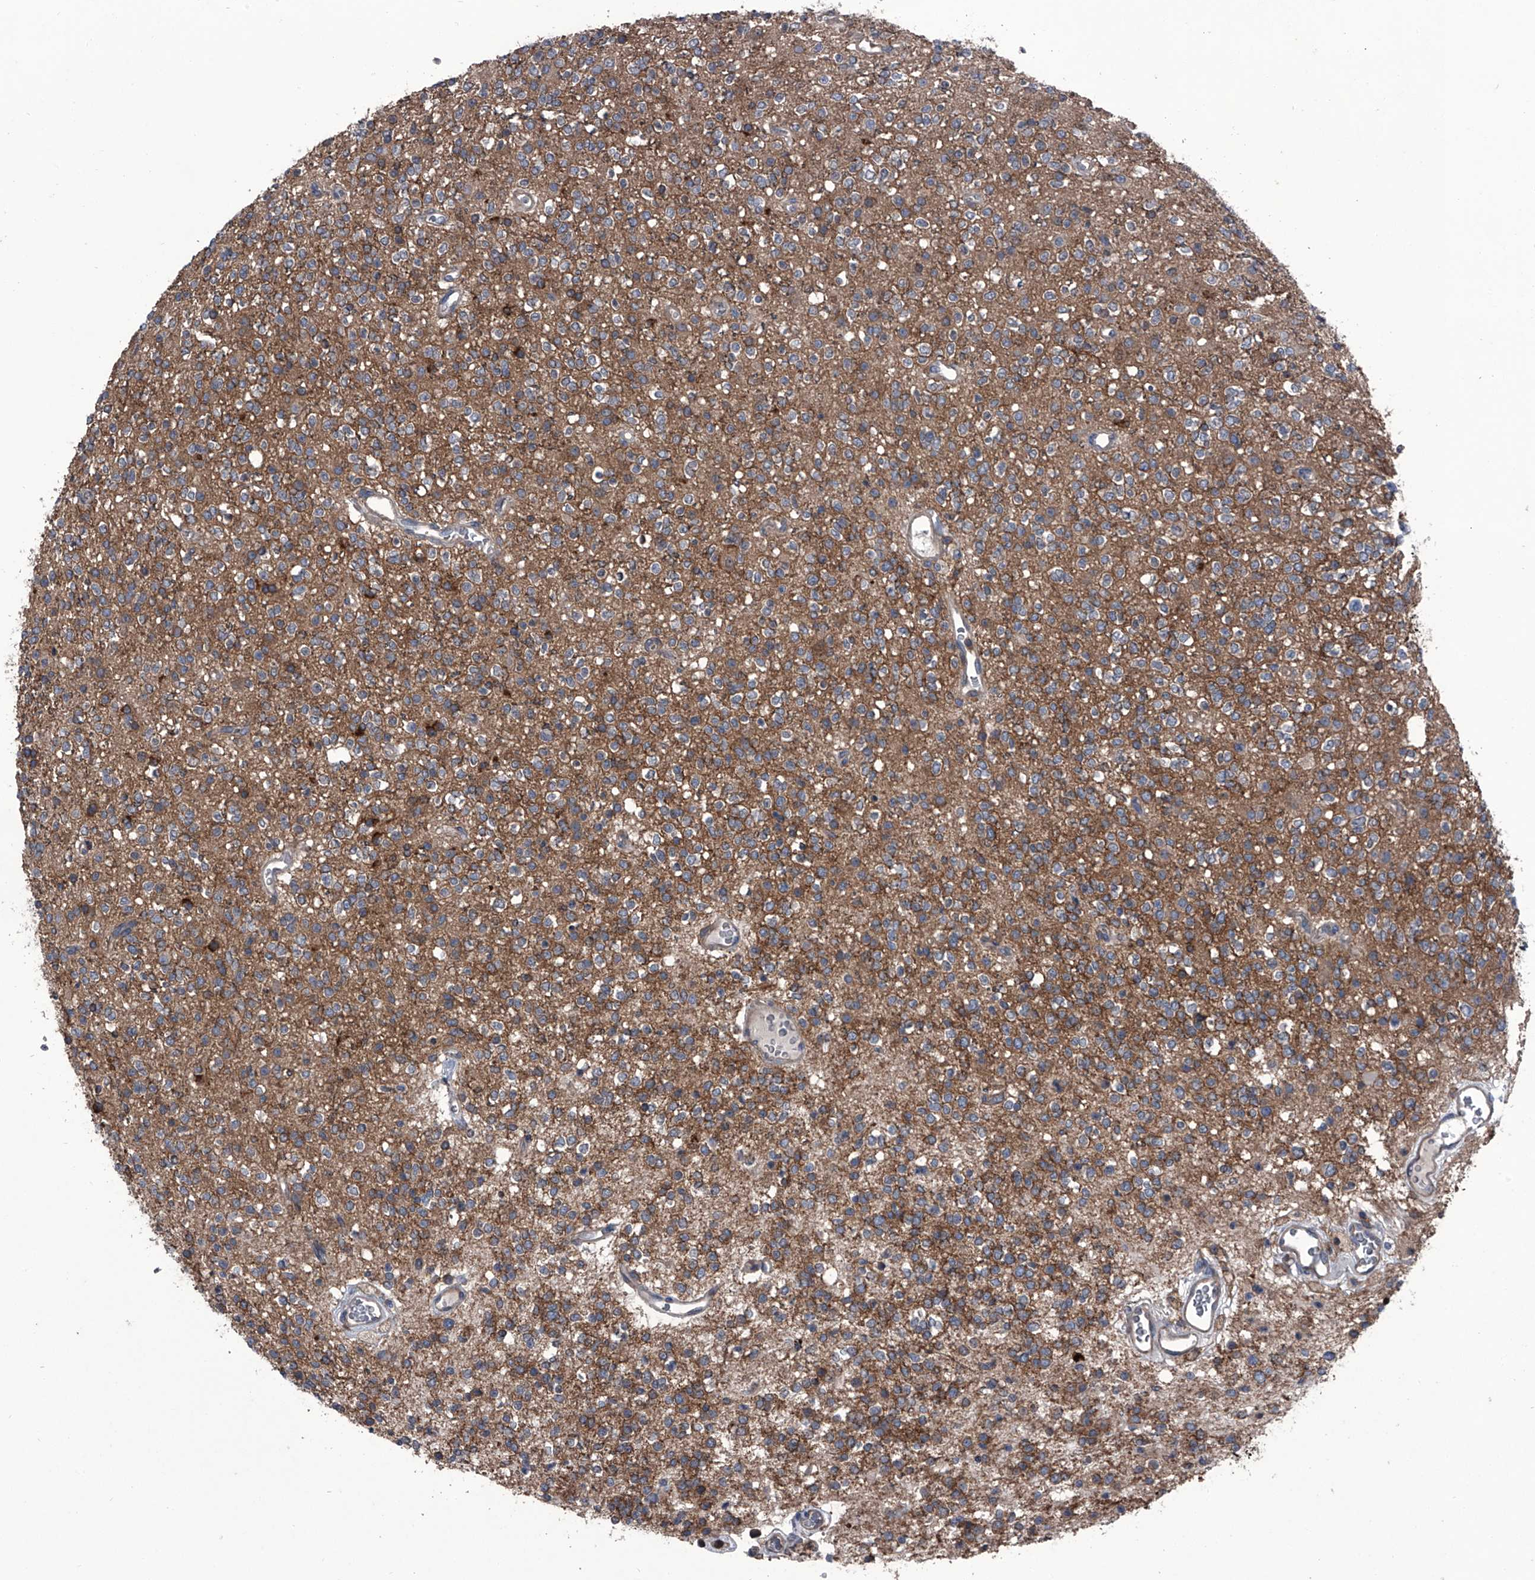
{"staining": {"intensity": "negative", "quantity": "none", "location": "none"}, "tissue": "glioma", "cell_type": "Tumor cells", "image_type": "cancer", "snomed": [{"axis": "morphology", "description": "Glioma, malignant, High grade"}, {"axis": "topography", "description": "Brain"}], "caption": "Immunohistochemistry (IHC) of human high-grade glioma (malignant) exhibits no expression in tumor cells.", "gene": "PIP5K1A", "patient": {"sex": "male", "age": 34}}